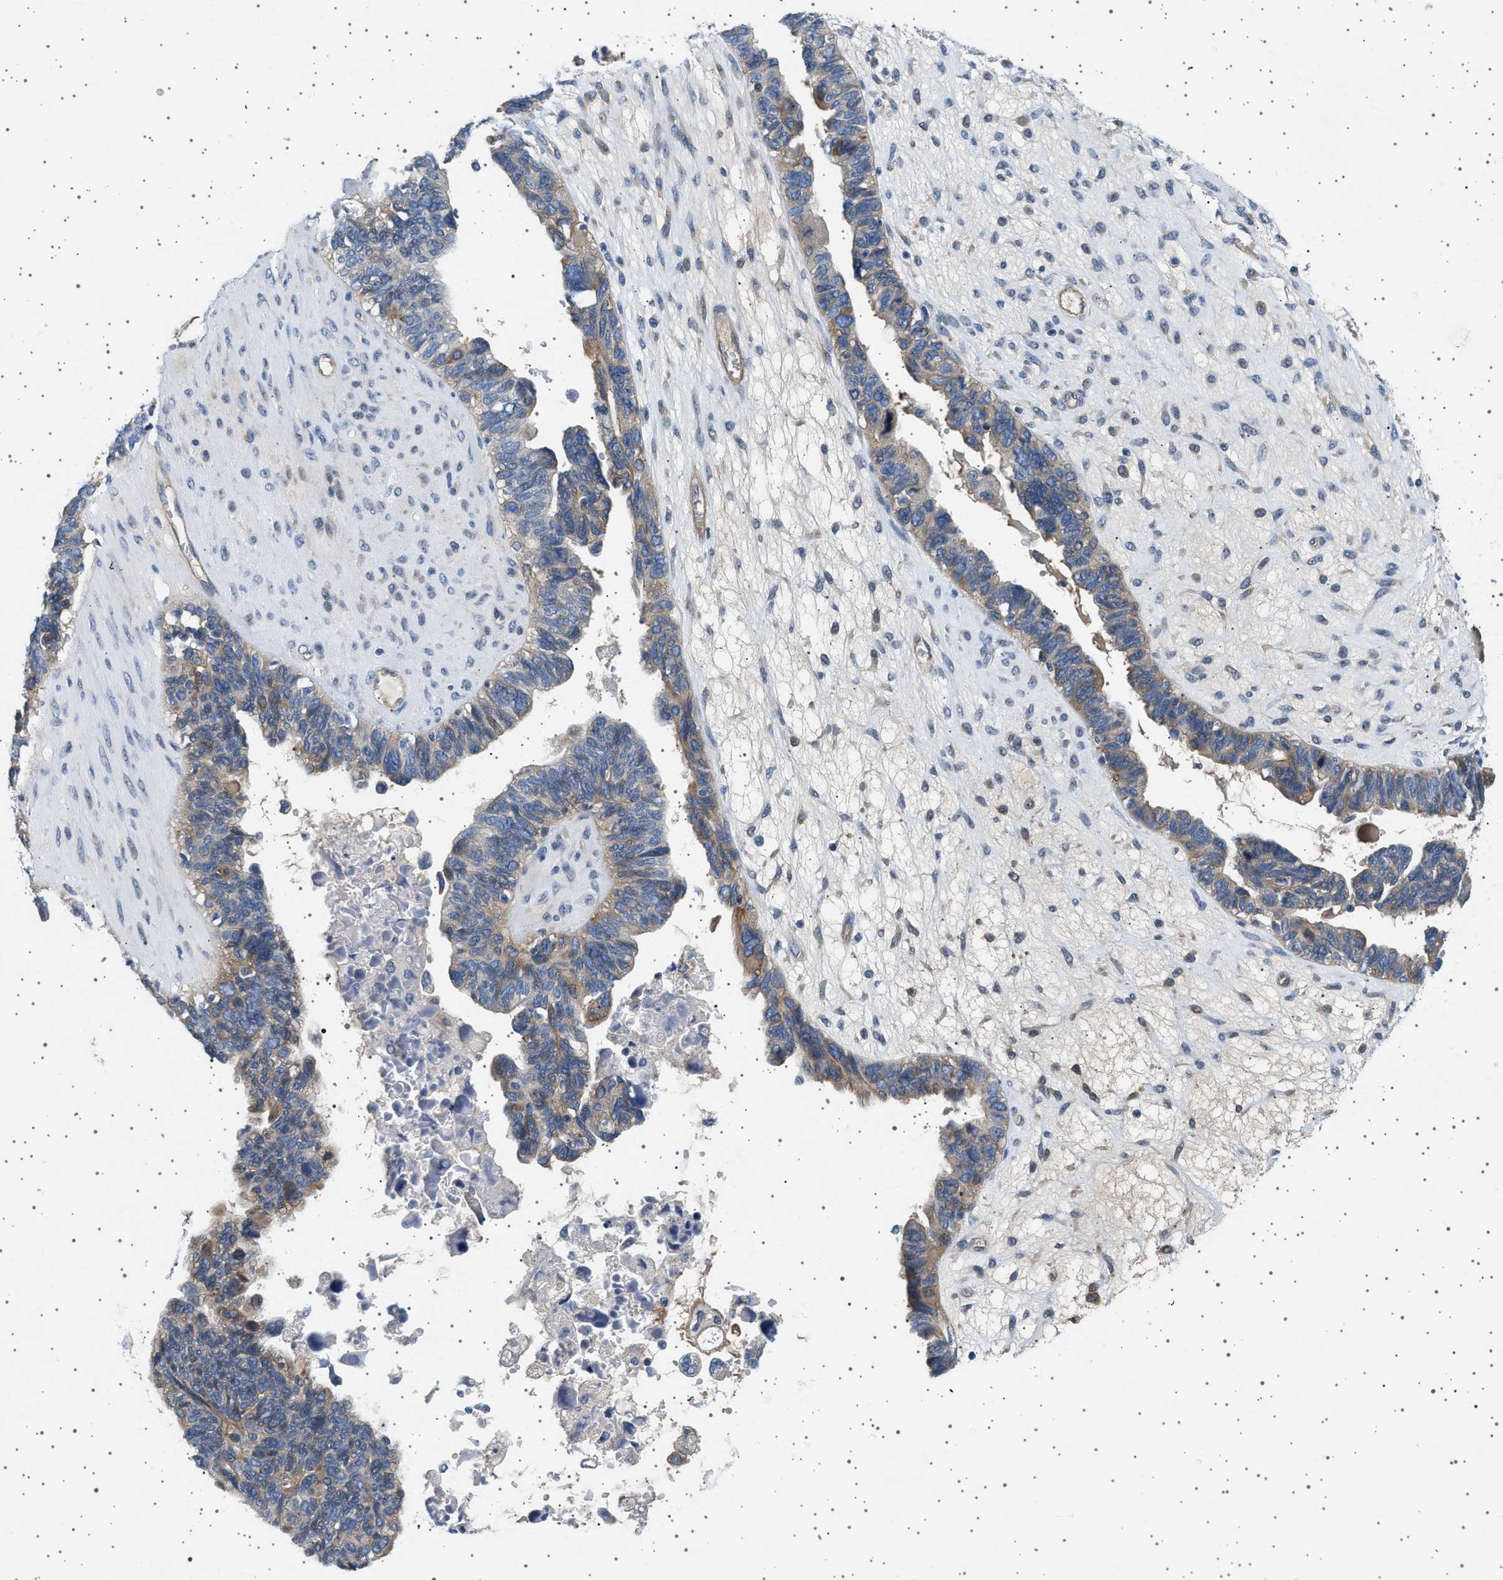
{"staining": {"intensity": "moderate", "quantity": "25%-75%", "location": "cytoplasmic/membranous"}, "tissue": "ovarian cancer", "cell_type": "Tumor cells", "image_type": "cancer", "snomed": [{"axis": "morphology", "description": "Cystadenocarcinoma, serous, NOS"}, {"axis": "topography", "description": "Ovary"}], "caption": "Moderate cytoplasmic/membranous positivity is appreciated in approximately 25%-75% of tumor cells in ovarian serous cystadenocarcinoma.", "gene": "PLPP6", "patient": {"sex": "female", "age": 79}}